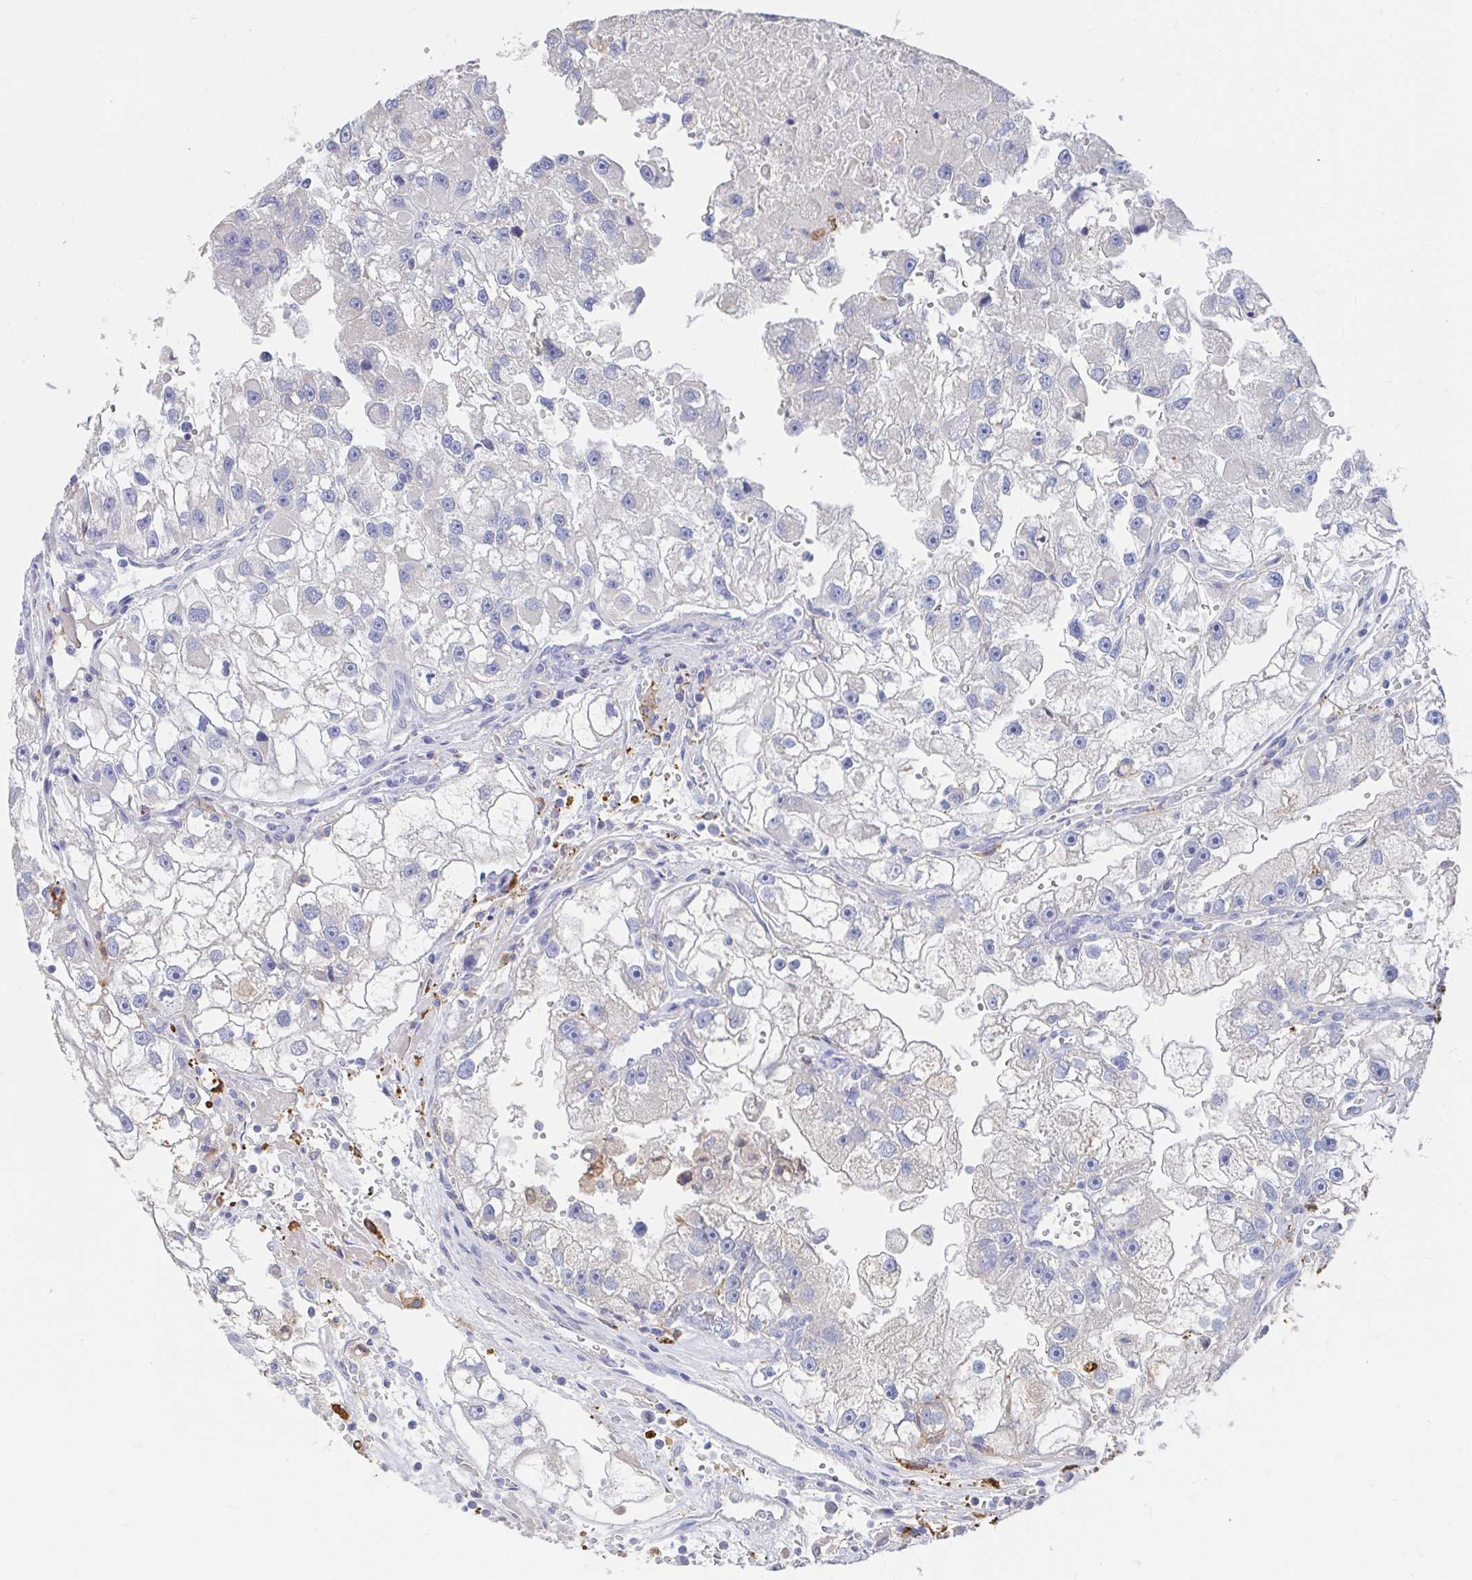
{"staining": {"intensity": "negative", "quantity": "none", "location": "none"}, "tissue": "renal cancer", "cell_type": "Tumor cells", "image_type": "cancer", "snomed": [{"axis": "morphology", "description": "Adenocarcinoma, NOS"}, {"axis": "topography", "description": "Kidney"}], "caption": "Immunohistochemical staining of renal cancer (adenocarcinoma) reveals no significant staining in tumor cells.", "gene": "LAMC3", "patient": {"sex": "male", "age": 63}}